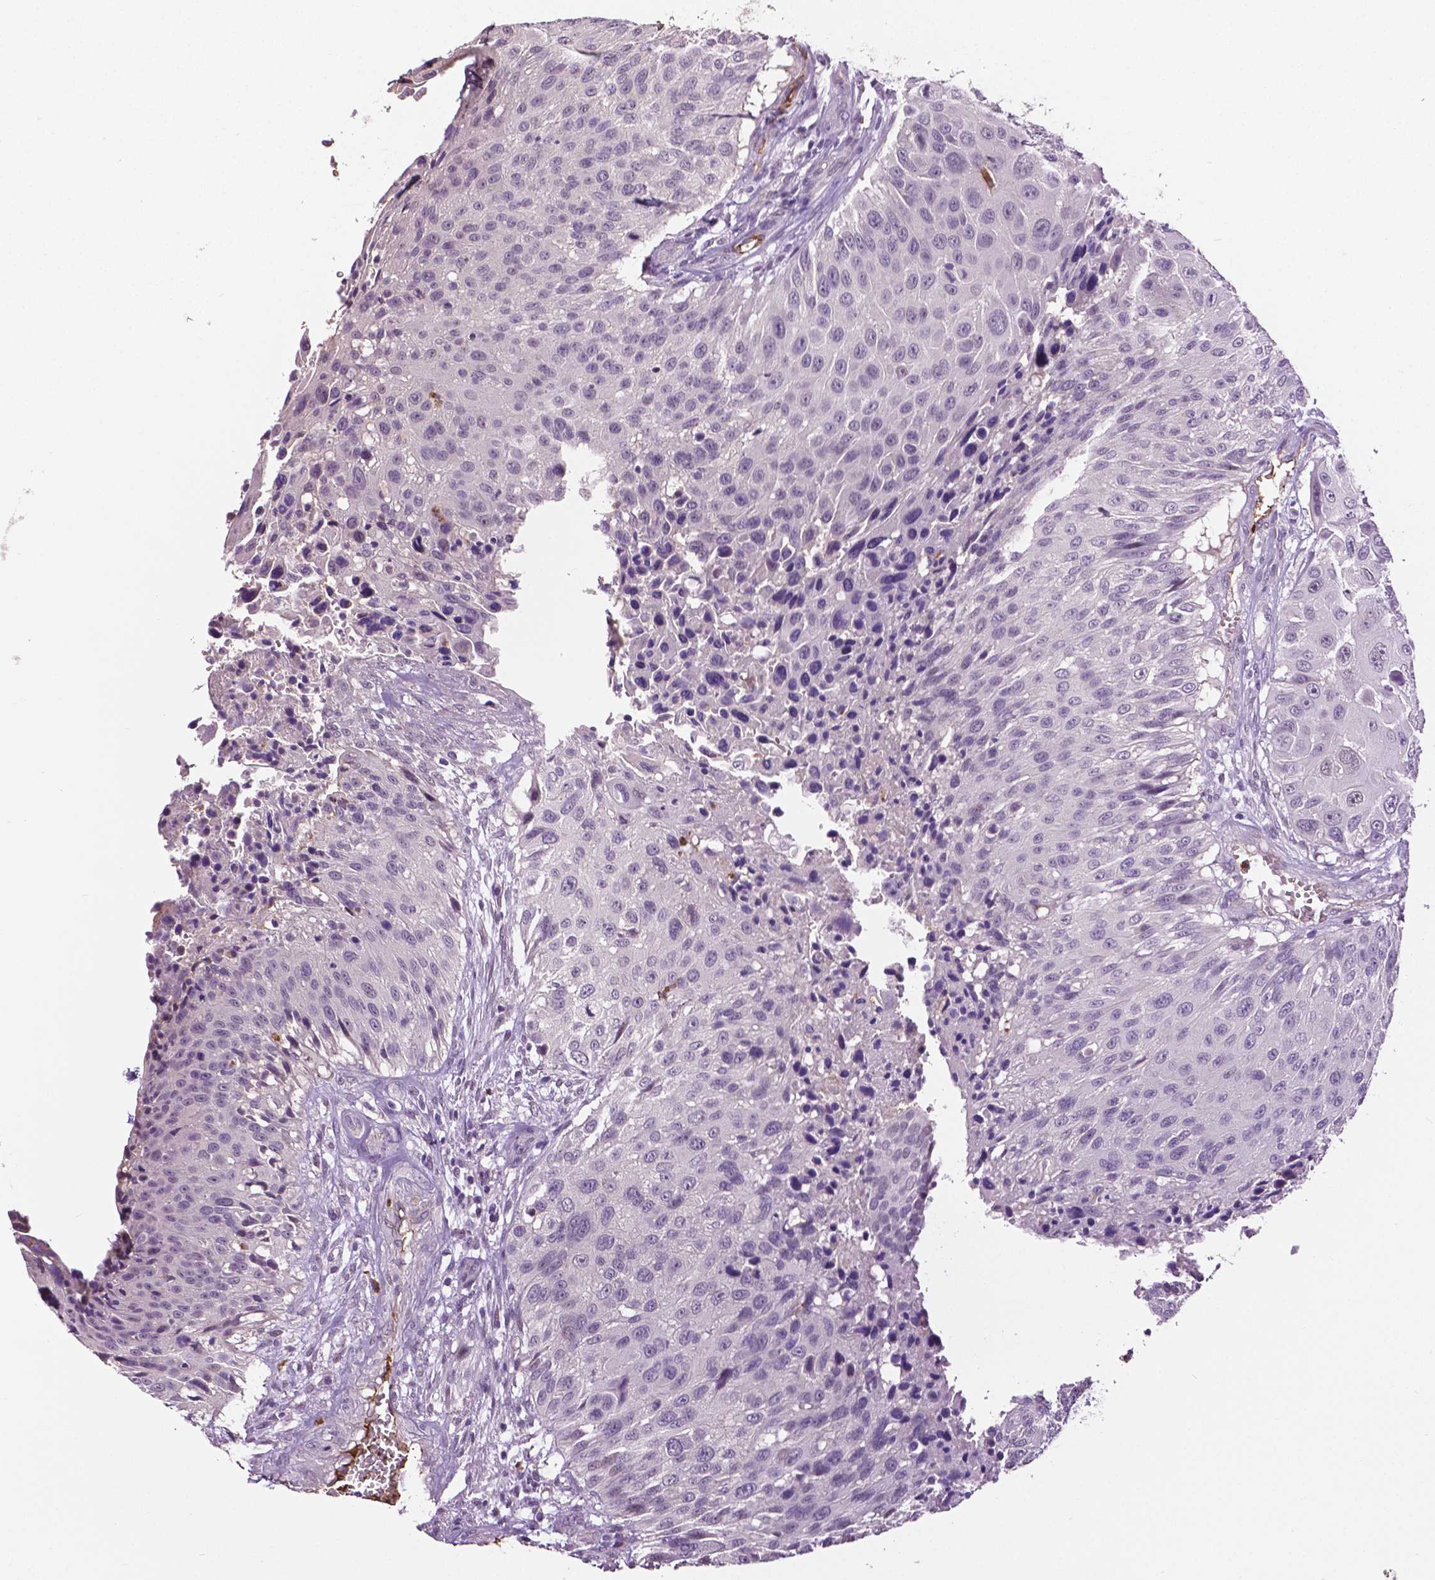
{"staining": {"intensity": "negative", "quantity": "none", "location": "none"}, "tissue": "urothelial cancer", "cell_type": "Tumor cells", "image_type": "cancer", "snomed": [{"axis": "morphology", "description": "Urothelial carcinoma, NOS"}, {"axis": "topography", "description": "Urinary bladder"}], "caption": "Immunohistochemistry photomicrograph of transitional cell carcinoma stained for a protein (brown), which displays no expression in tumor cells.", "gene": "PTPN5", "patient": {"sex": "male", "age": 55}}